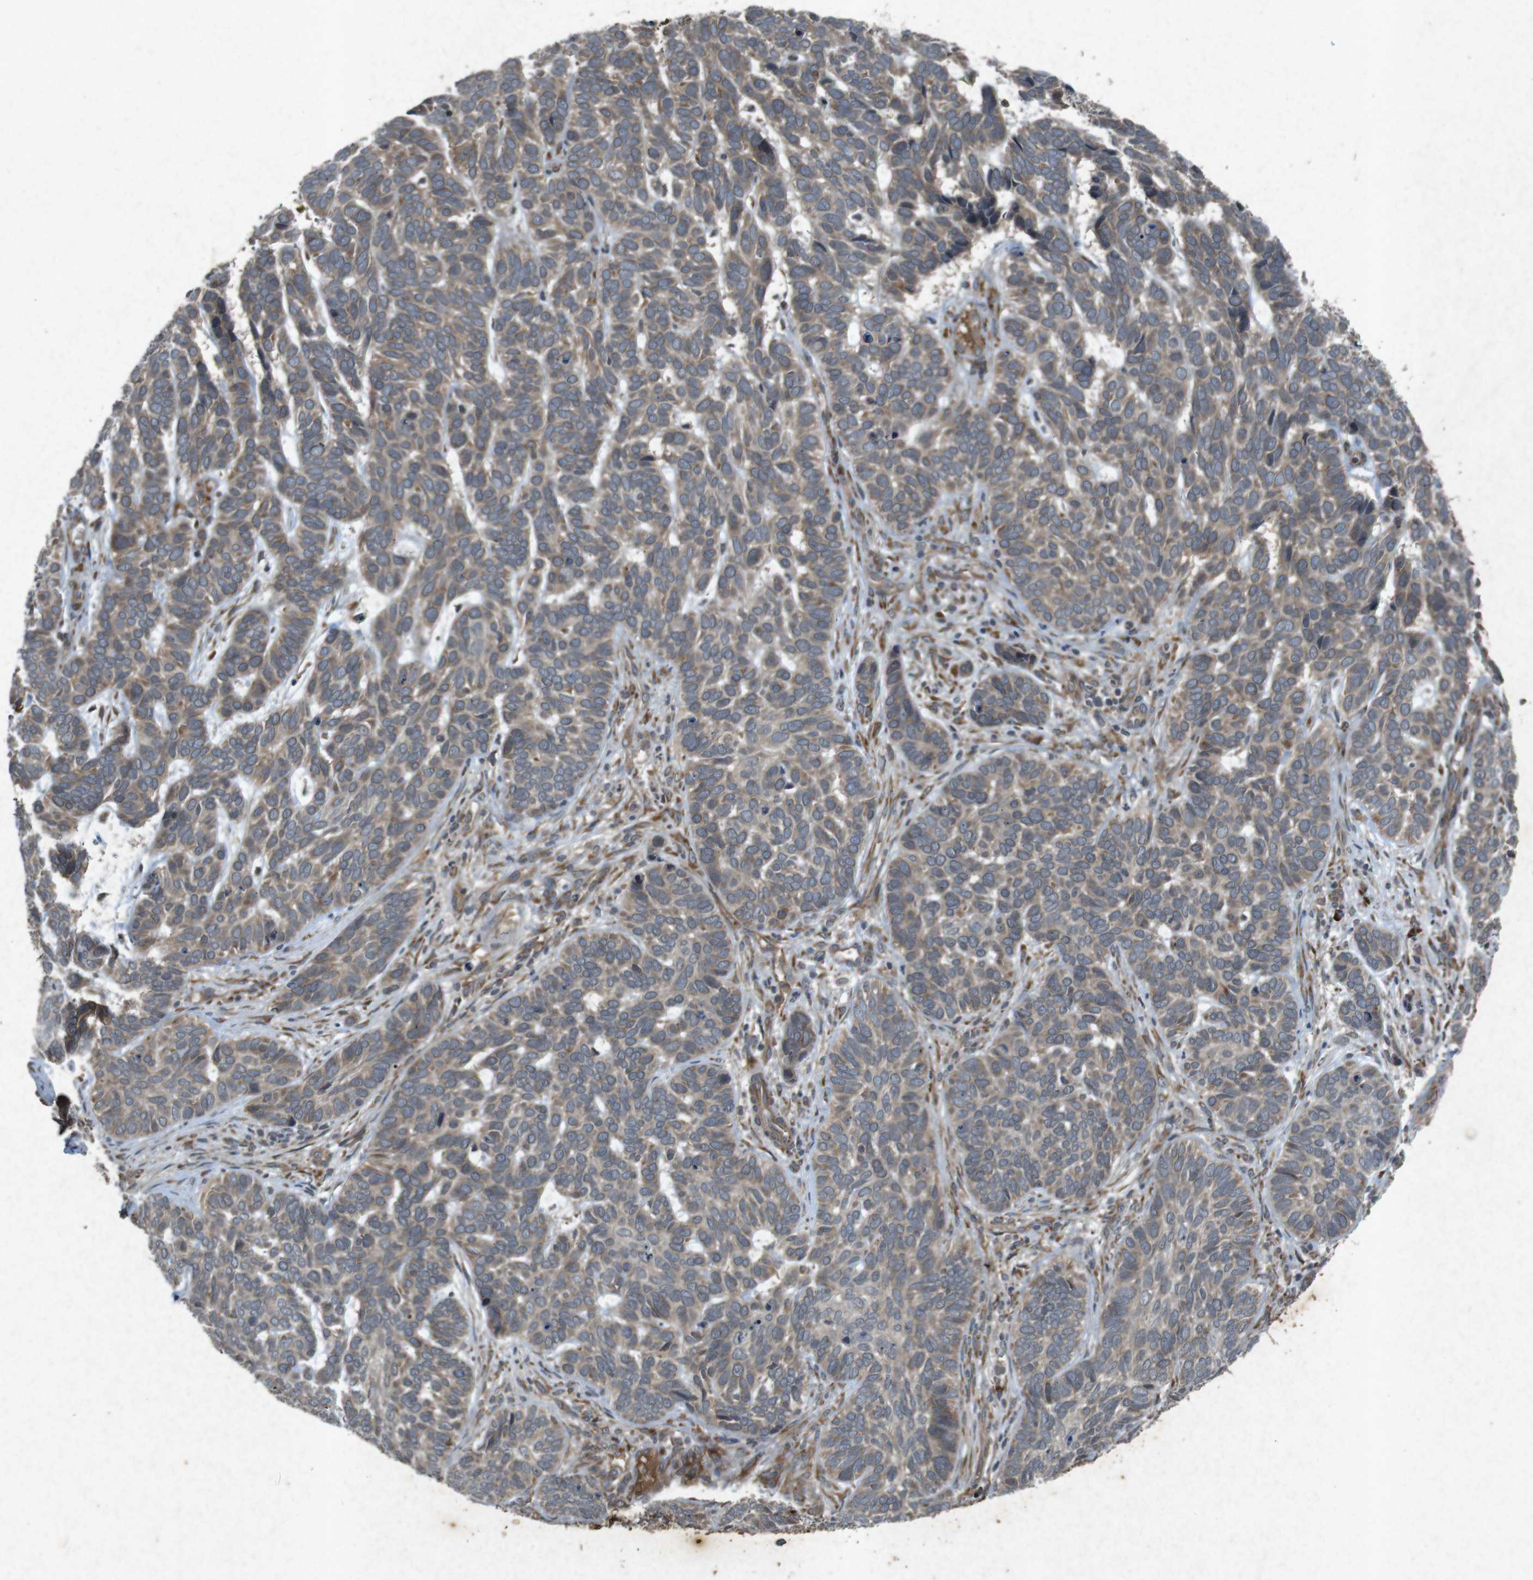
{"staining": {"intensity": "weak", "quantity": ">75%", "location": "cytoplasmic/membranous"}, "tissue": "skin cancer", "cell_type": "Tumor cells", "image_type": "cancer", "snomed": [{"axis": "morphology", "description": "Basal cell carcinoma"}, {"axis": "topography", "description": "Skin"}], "caption": "Immunohistochemical staining of human skin basal cell carcinoma exhibits weak cytoplasmic/membranous protein staining in about >75% of tumor cells. Using DAB (3,3'-diaminobenzidine) (brown) and hematoxylin (blue) stains, captured at high magnification using brightfield microscopy.", "gene": "FLCN", "patient": {"sex": "male", "age": 87}}